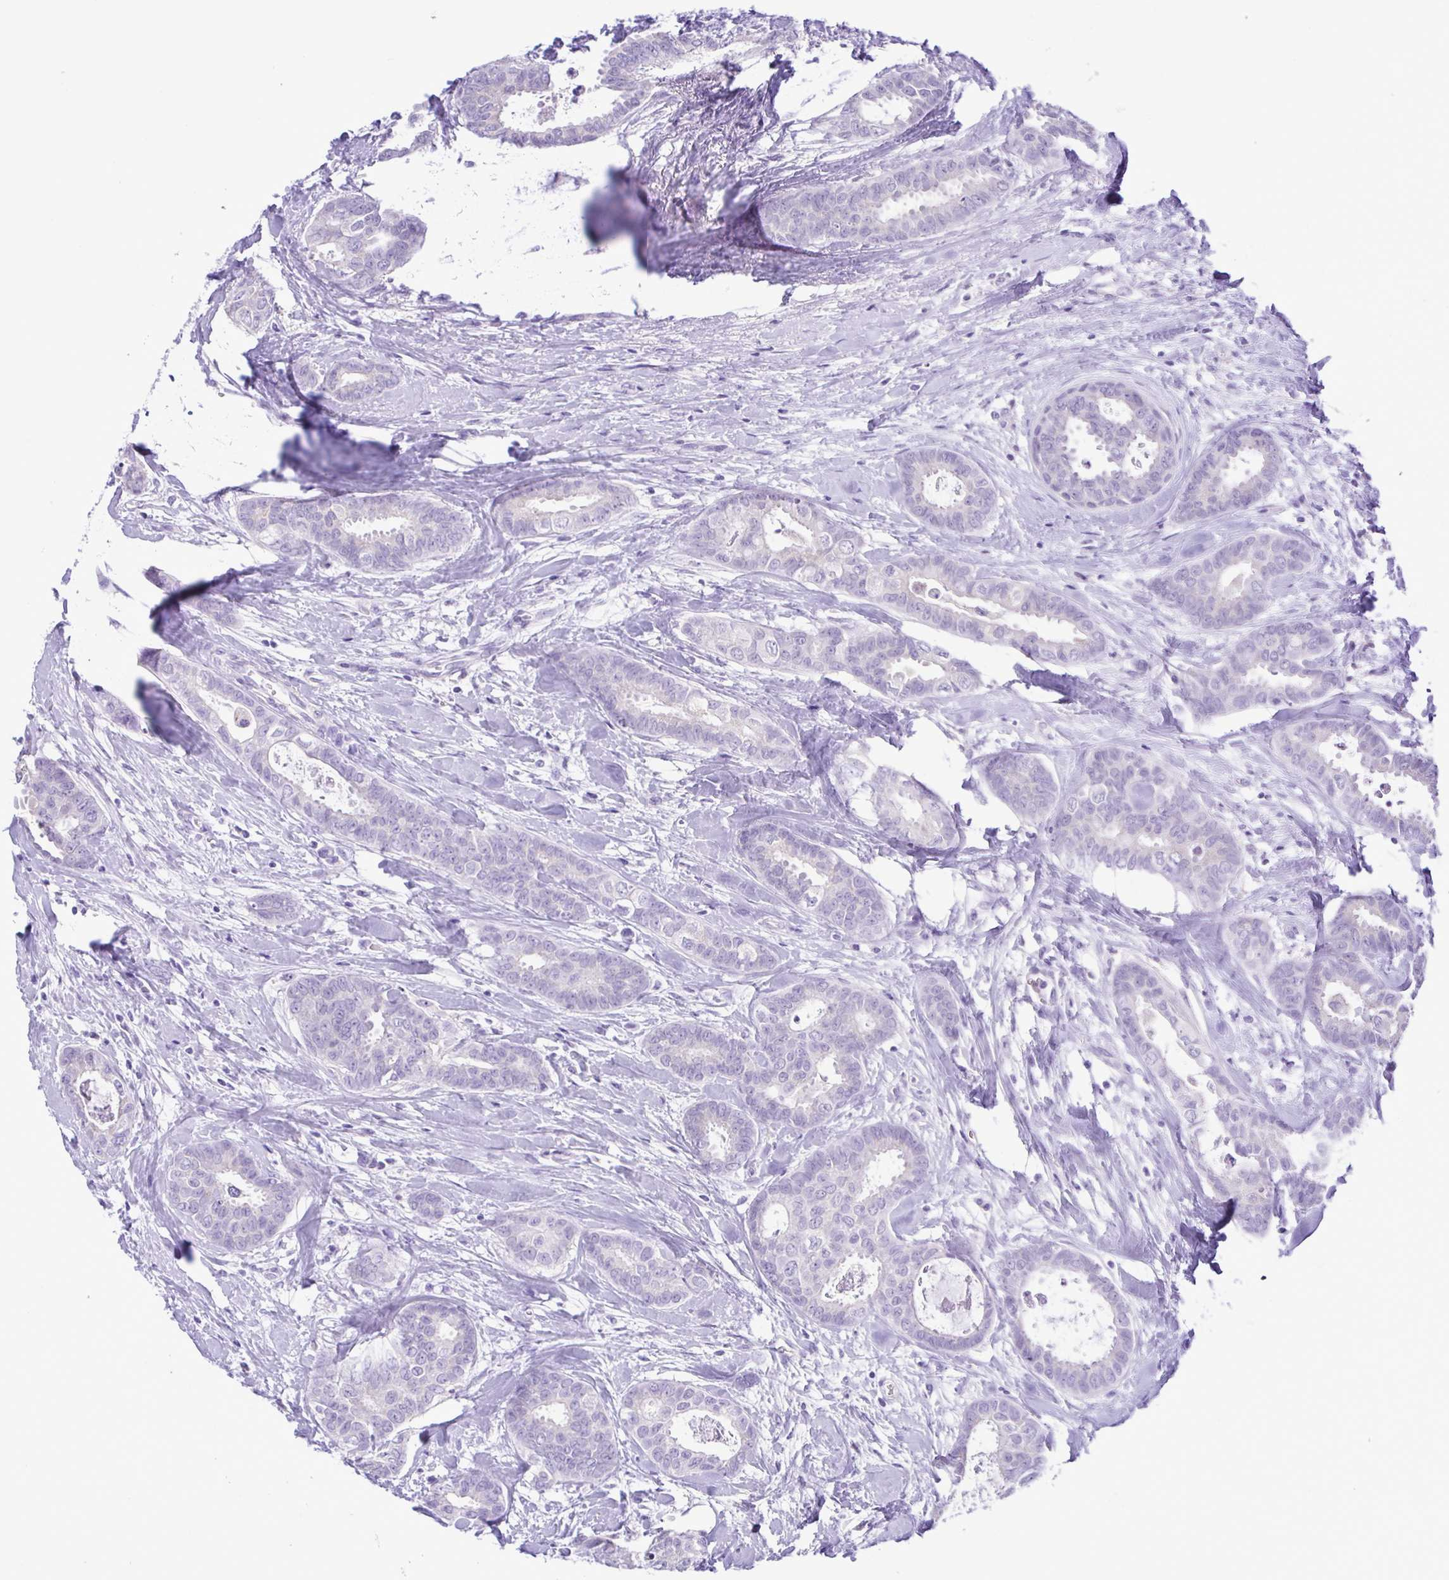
{"staining": {"intensity": "negative", "quantity": "none", "location": "none"}, "tissue": "breast cancer", "cell_type": "Tumor cells", "image_type": "cancer", "snomed": [{"axis": "morphology", "description": "Duct carcinoma"}, {"axis": "topography", "description": "Breast"}], "caption": "This image is of breast invasive ductal carcinoma stained with IHC to label a protein in brown with the nuclei are counter-stained blue. There is no staining in tumor cells.", "gene": "CBY2", "patient": {"sex": "female", "age": 45}}